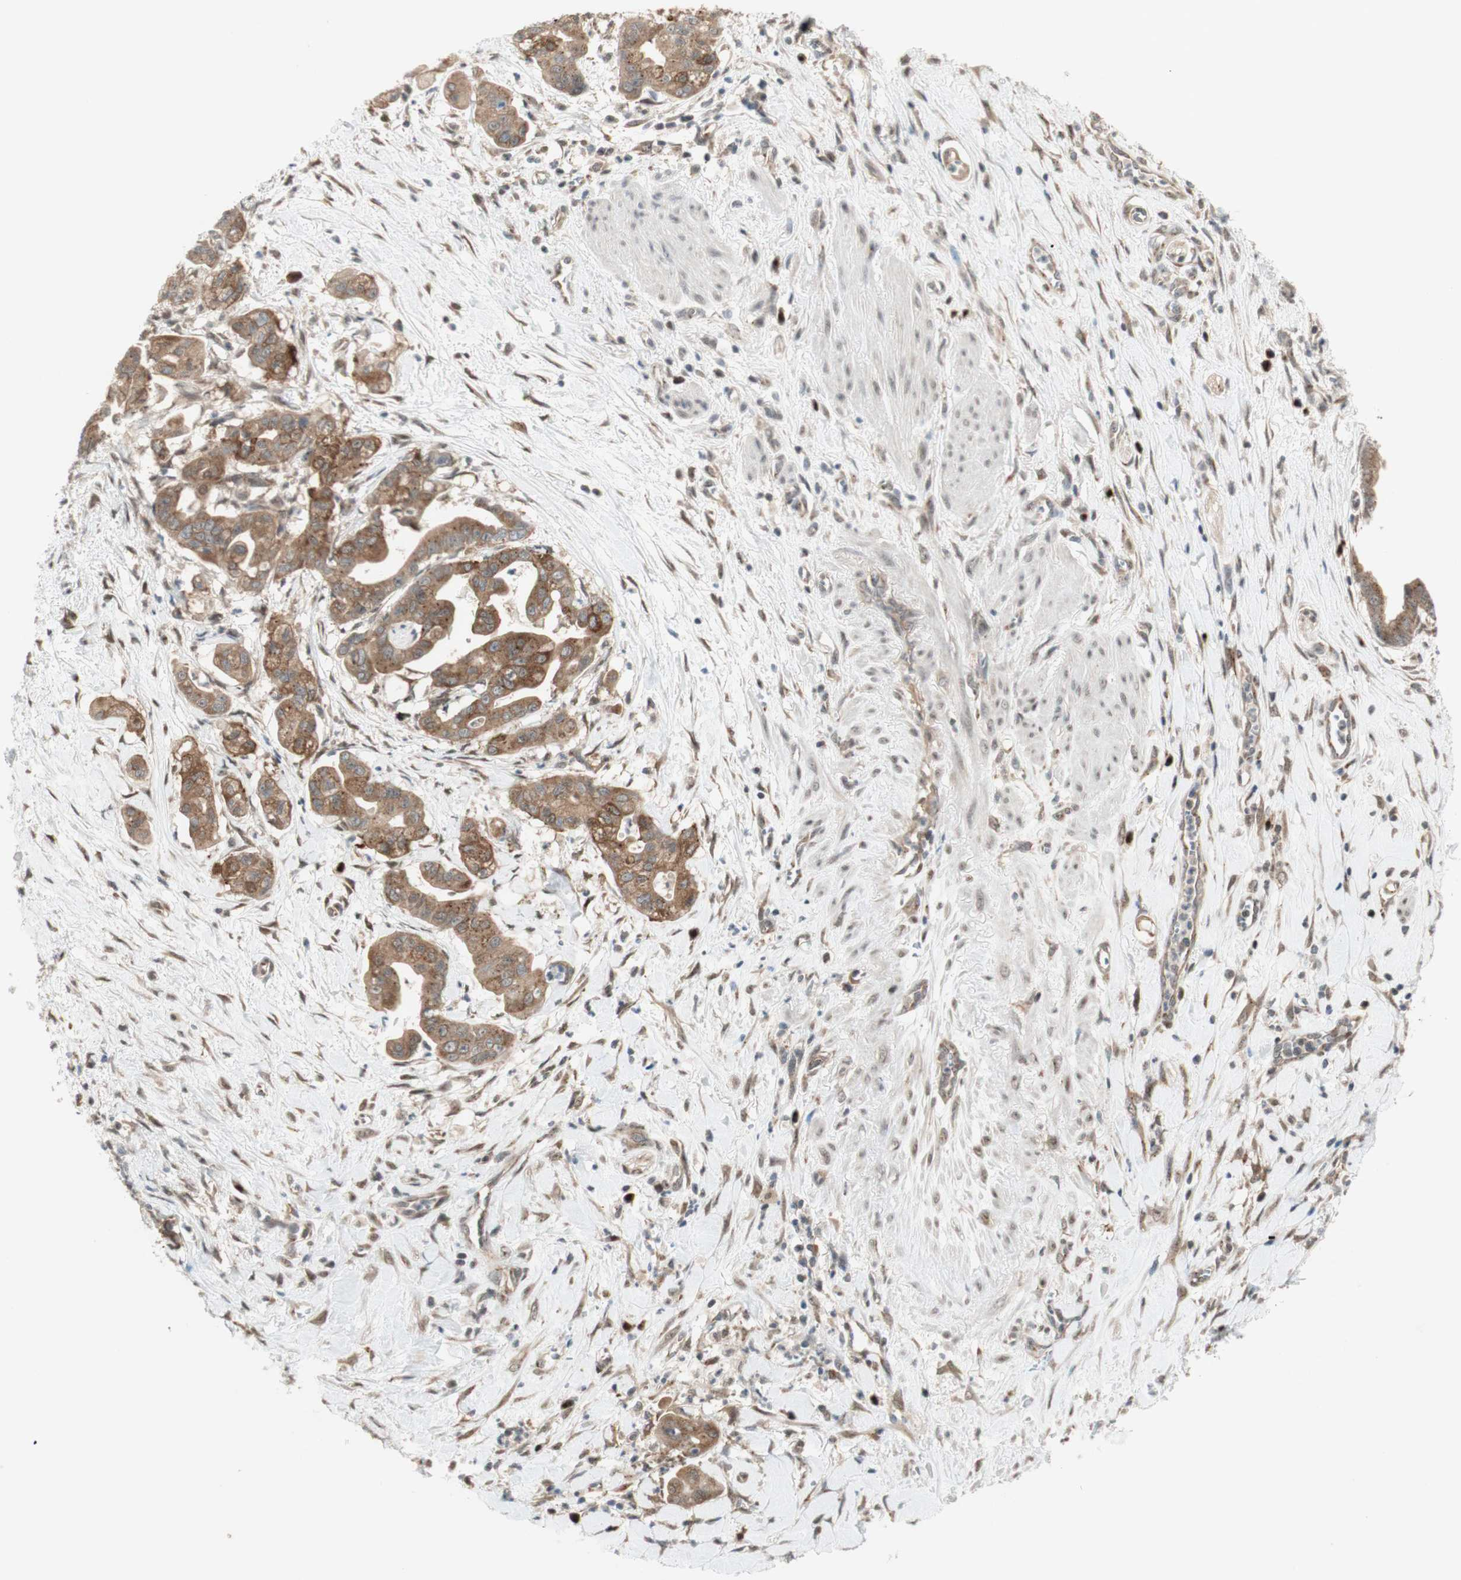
{"staining": {"intensity": "moderate", "quantity": ">75%", "location": "cytoplasmic/membranous"}, "tissue": "pancreatic cancer", "cell_type": "Tumor cells", "image_type": "cancer", "snomed": [{"axis": "morphology", "description": "Adenocarcinoma, NOS"}, {"axis": "topography", "description": "Pancreas"}], "caption": "Immunohistochemical staining of pancreatic adenocarcinoma demonstrates medium levels of moderate cytoplasmic/membranous positivity in about >75% of tumor cells.", "gene": "CYLD", "patient": {"sex": "female", "age": 75}}